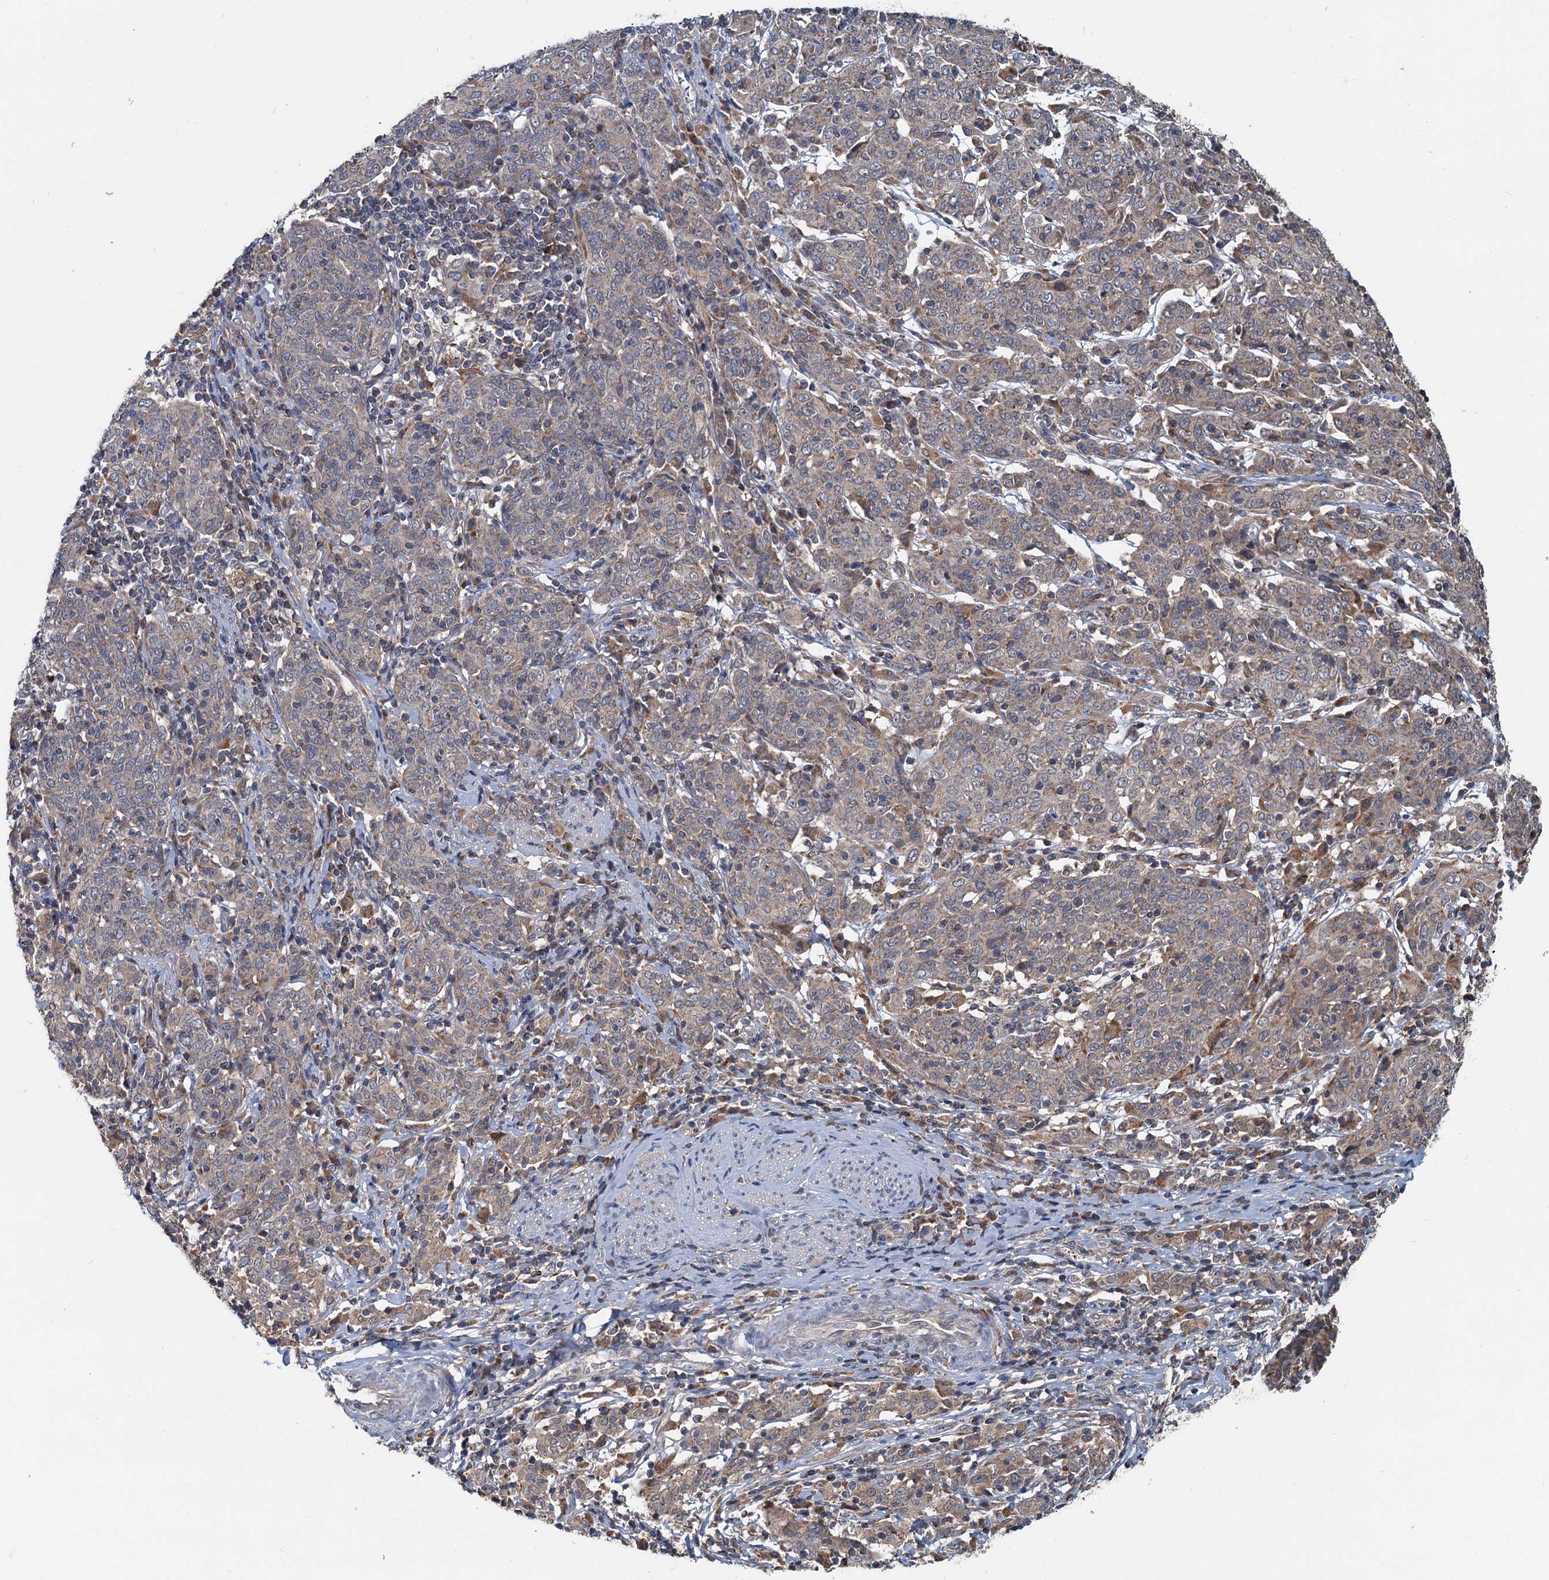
{"staining": {"intensity": "weak", "quantity": "<25%", "location": "cytoplasmic/membranous"}, "tissue": "cervical cancer", "cell_type": "Tumor cells", "image_type": "cancer", "snomed": [{"axis": "morphology", "description": "Squamous cell carcinoma, NOS"}, {"axis": "topography", "description": "Cervix"}], "caption": "This is an immunohistochemistry (IHC) micrograph of human squamous cell carcinoma (cervical). There is no staining in tumor cells.", "gene": "OTUB1", "patient": {"sex": "female", "age": 67}}